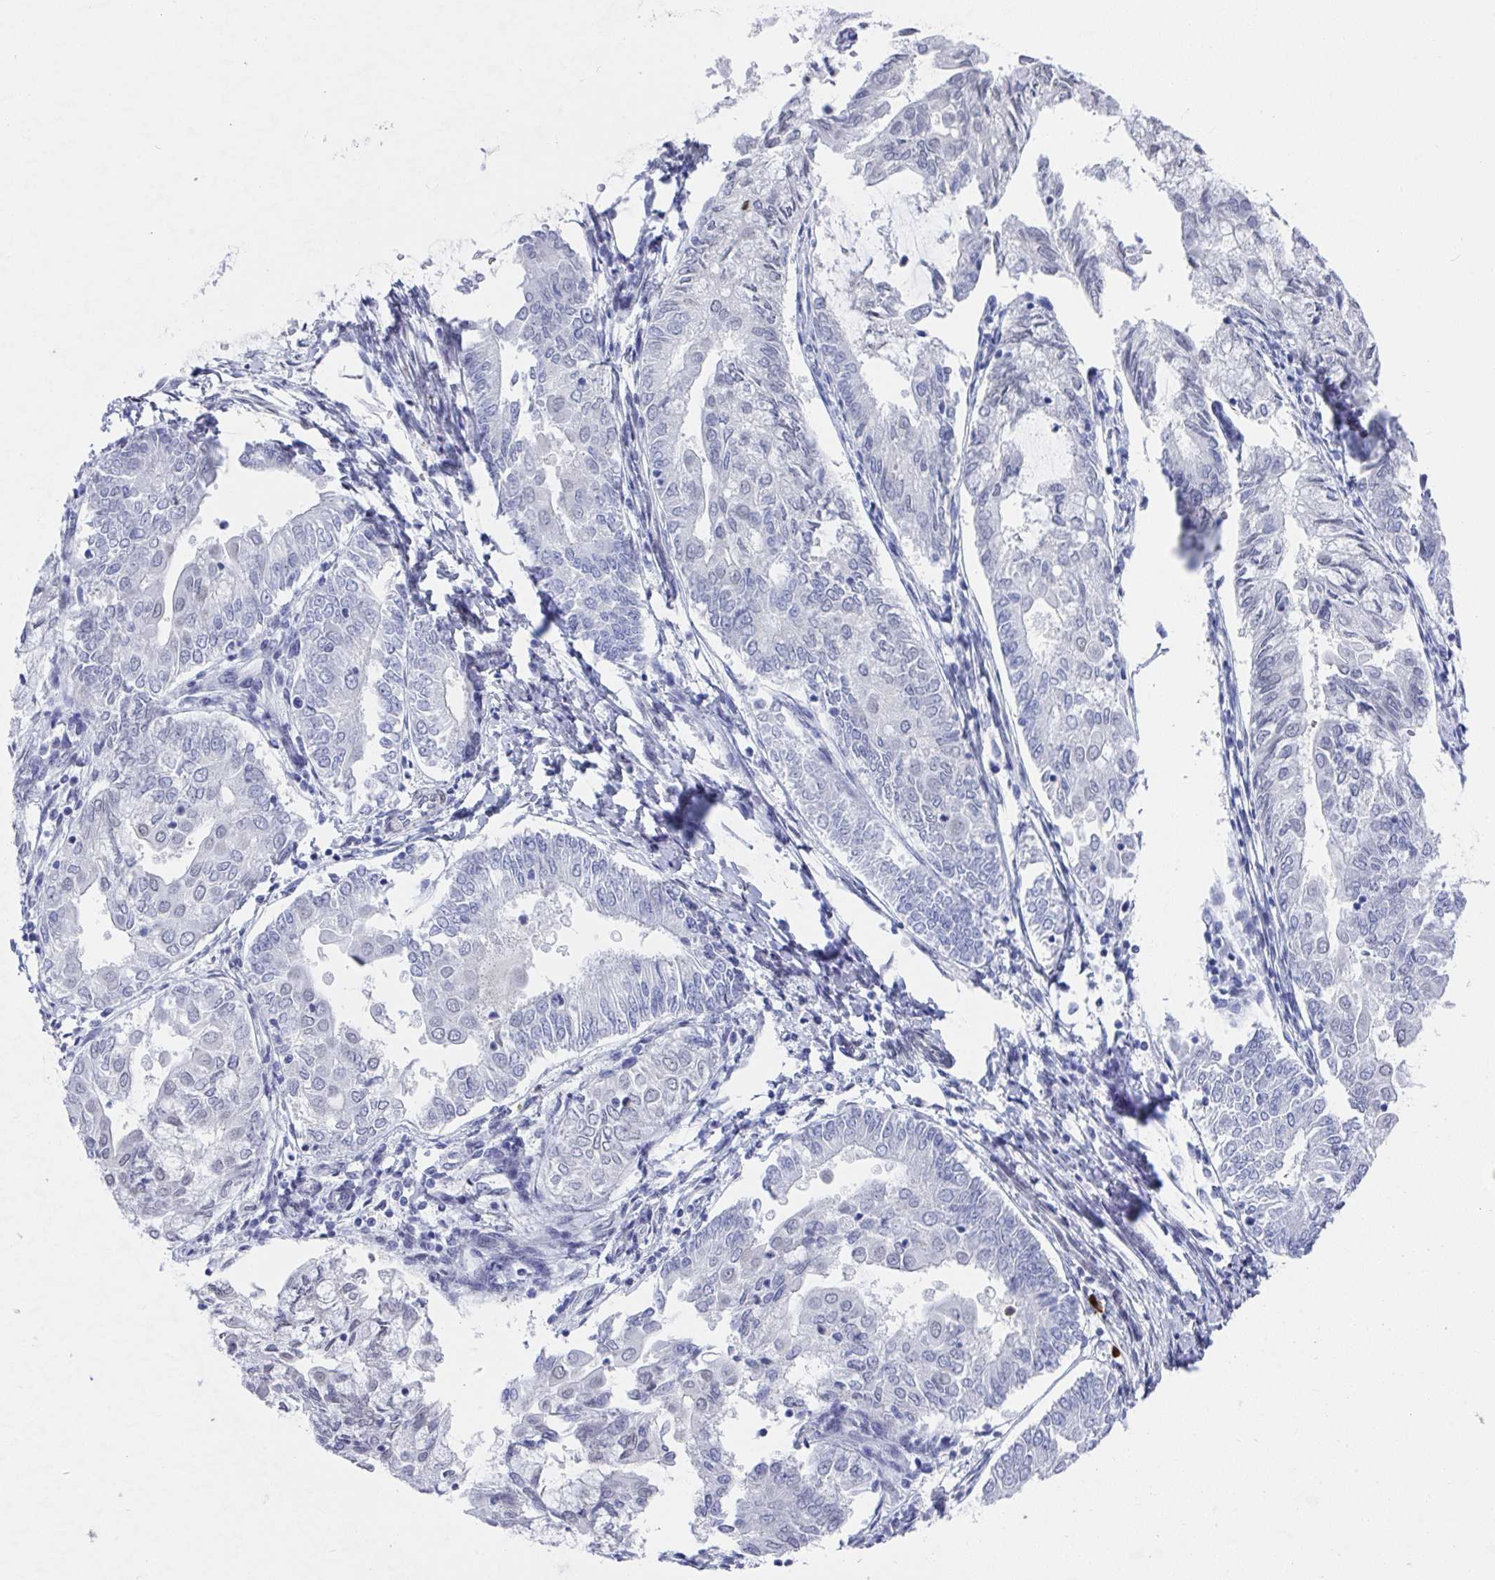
{"staining": {"intensity": "negative", "quantity": "none", "location": "none"}, "tissue": "endometrial cancer", "cell_type": "Tumor cells", "image_type": "cancer", "snomed": [{"axis": "morphology", "description": "Adenocarcinoma, NOS"}, {"axis": "topography", "description": "Endometrium"}], "caption": "Tumor cells are negative for protein expression in human adenocarcinoma (endometrial).", "gene": "MFSD4A", "patient": {"sex": "female", "age": 68}}